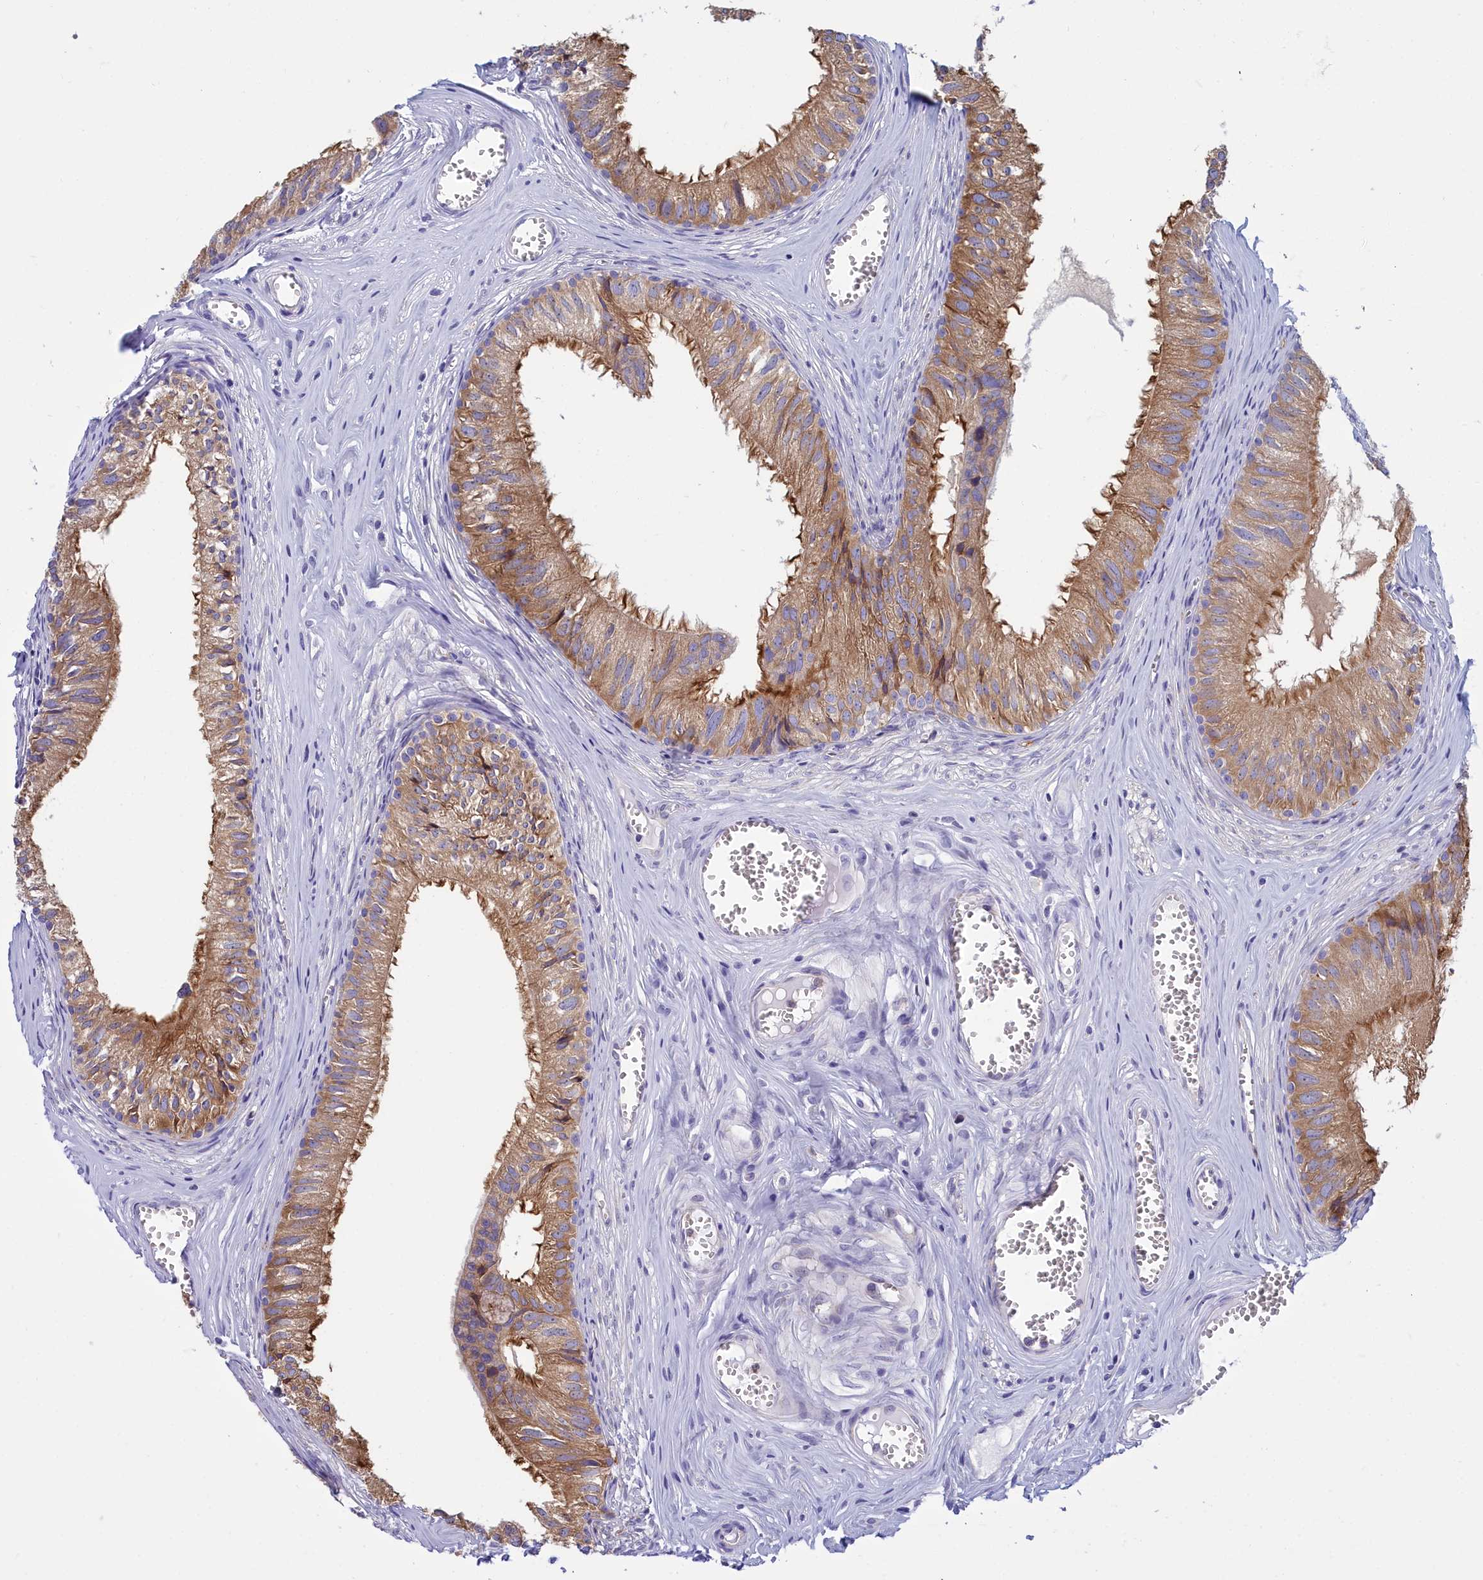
{"staining": {"intensity": "strong", "quantity": "25%-75%", "location": "cytoplasmic/membranous"}, "tissue": "epididymis", "cell_type": "Glandular cells", "image_type": "normal", "snomed": [{"axis": "morphology", "description": "Normal tissue, NOS"}, {"axis": "topography", "description": "Epididymis"}], "caption": "Immunohistochemistry (IHC) (DAB (3,3'-diaminobenzidine)) staining of unremarkable human epididymis demonstrates strong cytoplasmic/membranous protein expression in about 25%-75% of glandular cells.", "gene": "HM13", "patient": {"sex": "male", "age": 36}}